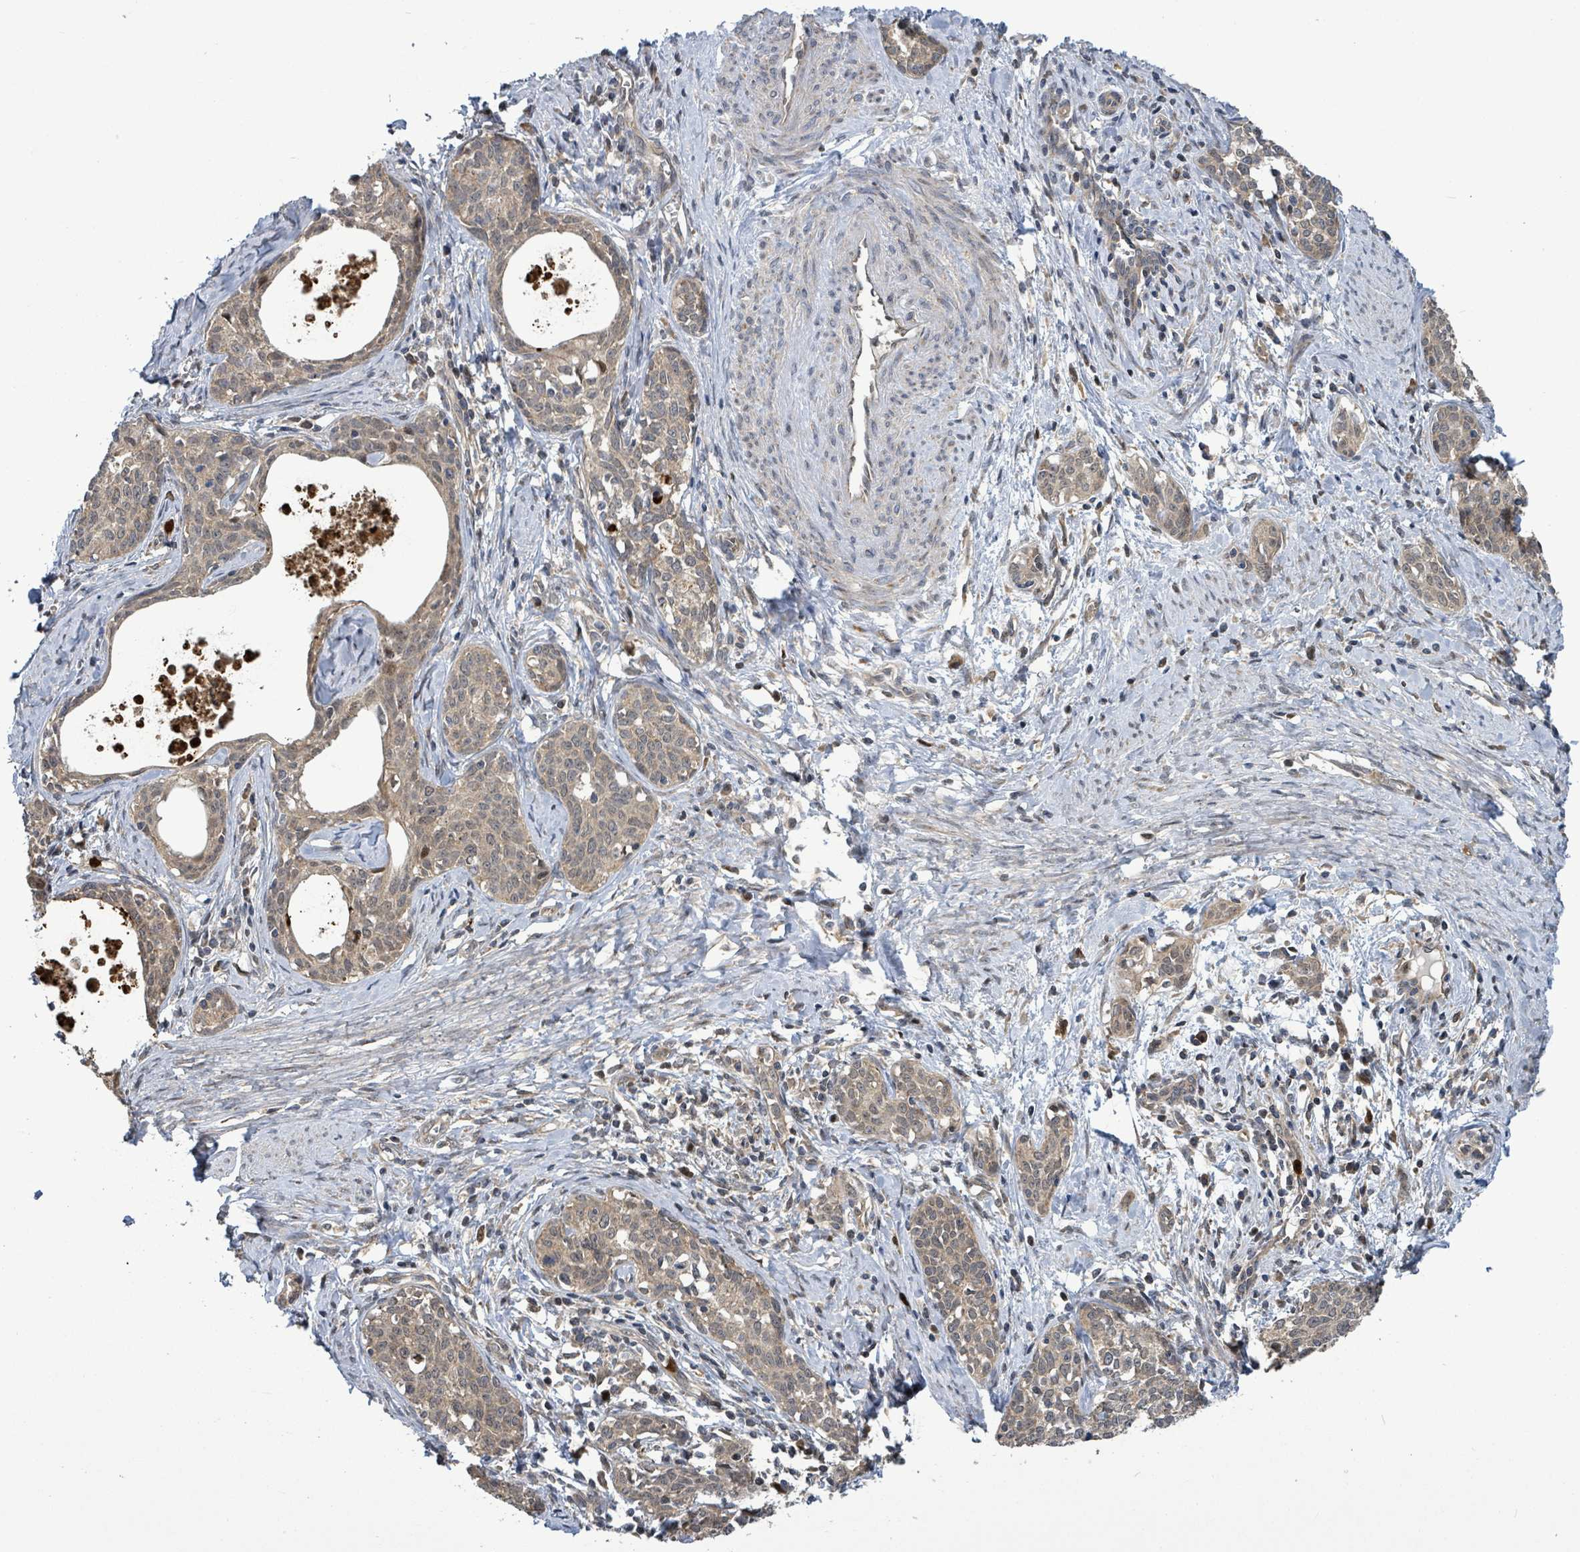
{"staining": {"intensity": "moderate", "quantity": ">75%", "location": "cytoplasmic/membranous,nuclear"}, "tissue": "cervical cancer", "cell_type": "Tumor cells", "image_type": "cancer", "snomed": [{"axis": "morphology", "description": "Squamous cell carcinoma, NOS"}, {"axis": "topography", "description": "Cervix"}], "caption": "This micrograph demonstrates cervical squamous cell carcinoma stained with immunohistochemistry to label a protein in brown. The cytoplasmic/membranous and nuclear of tumor cells show moderate positivity for the protein. Nuclei are counter-stained blue.", "gene": "COQ6", "patient": {"sex": "female", "age": 52}}